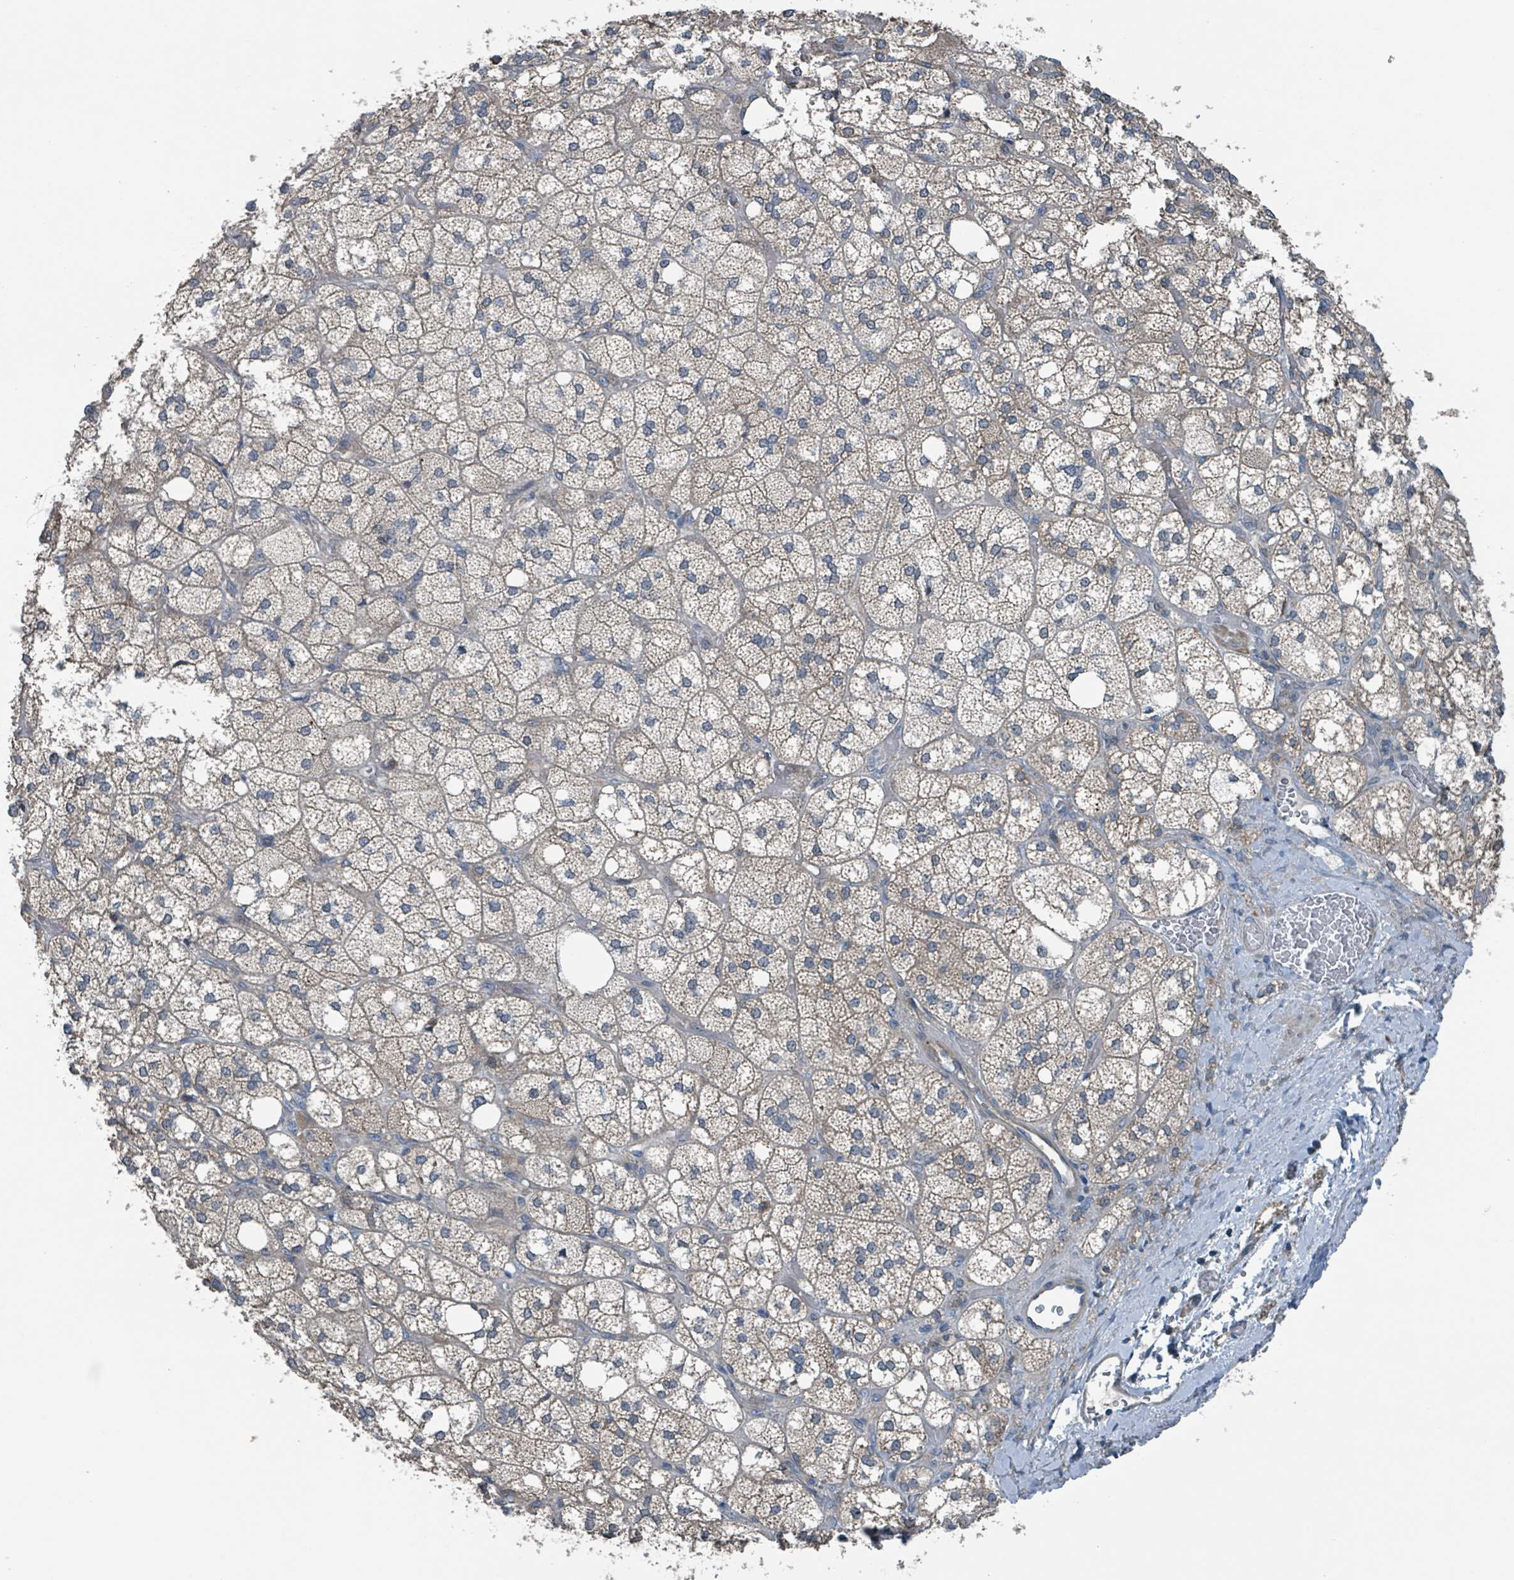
{"staining": {"intensity": "moderate", "quantity": "25%-75%", "location": "cytoplasmic/membranous"}, "tissue": "adrenal gland", "cell_type": "Glandular cells", "image_type": "normal", "snomed": [{"axis": "morphology", "description": "Normal tissue, NOS"}, {"axis": "topography", "description": "Adrenal gland"}], "caption": "Immunohistochemical staining of benign adrenal gland displays moderate cytoplasmic/membranous protein expression in approximately 25%-75% of glandular cells.", "gene": "ACBD4", "patient": {"sex": "male", "age": 61}}